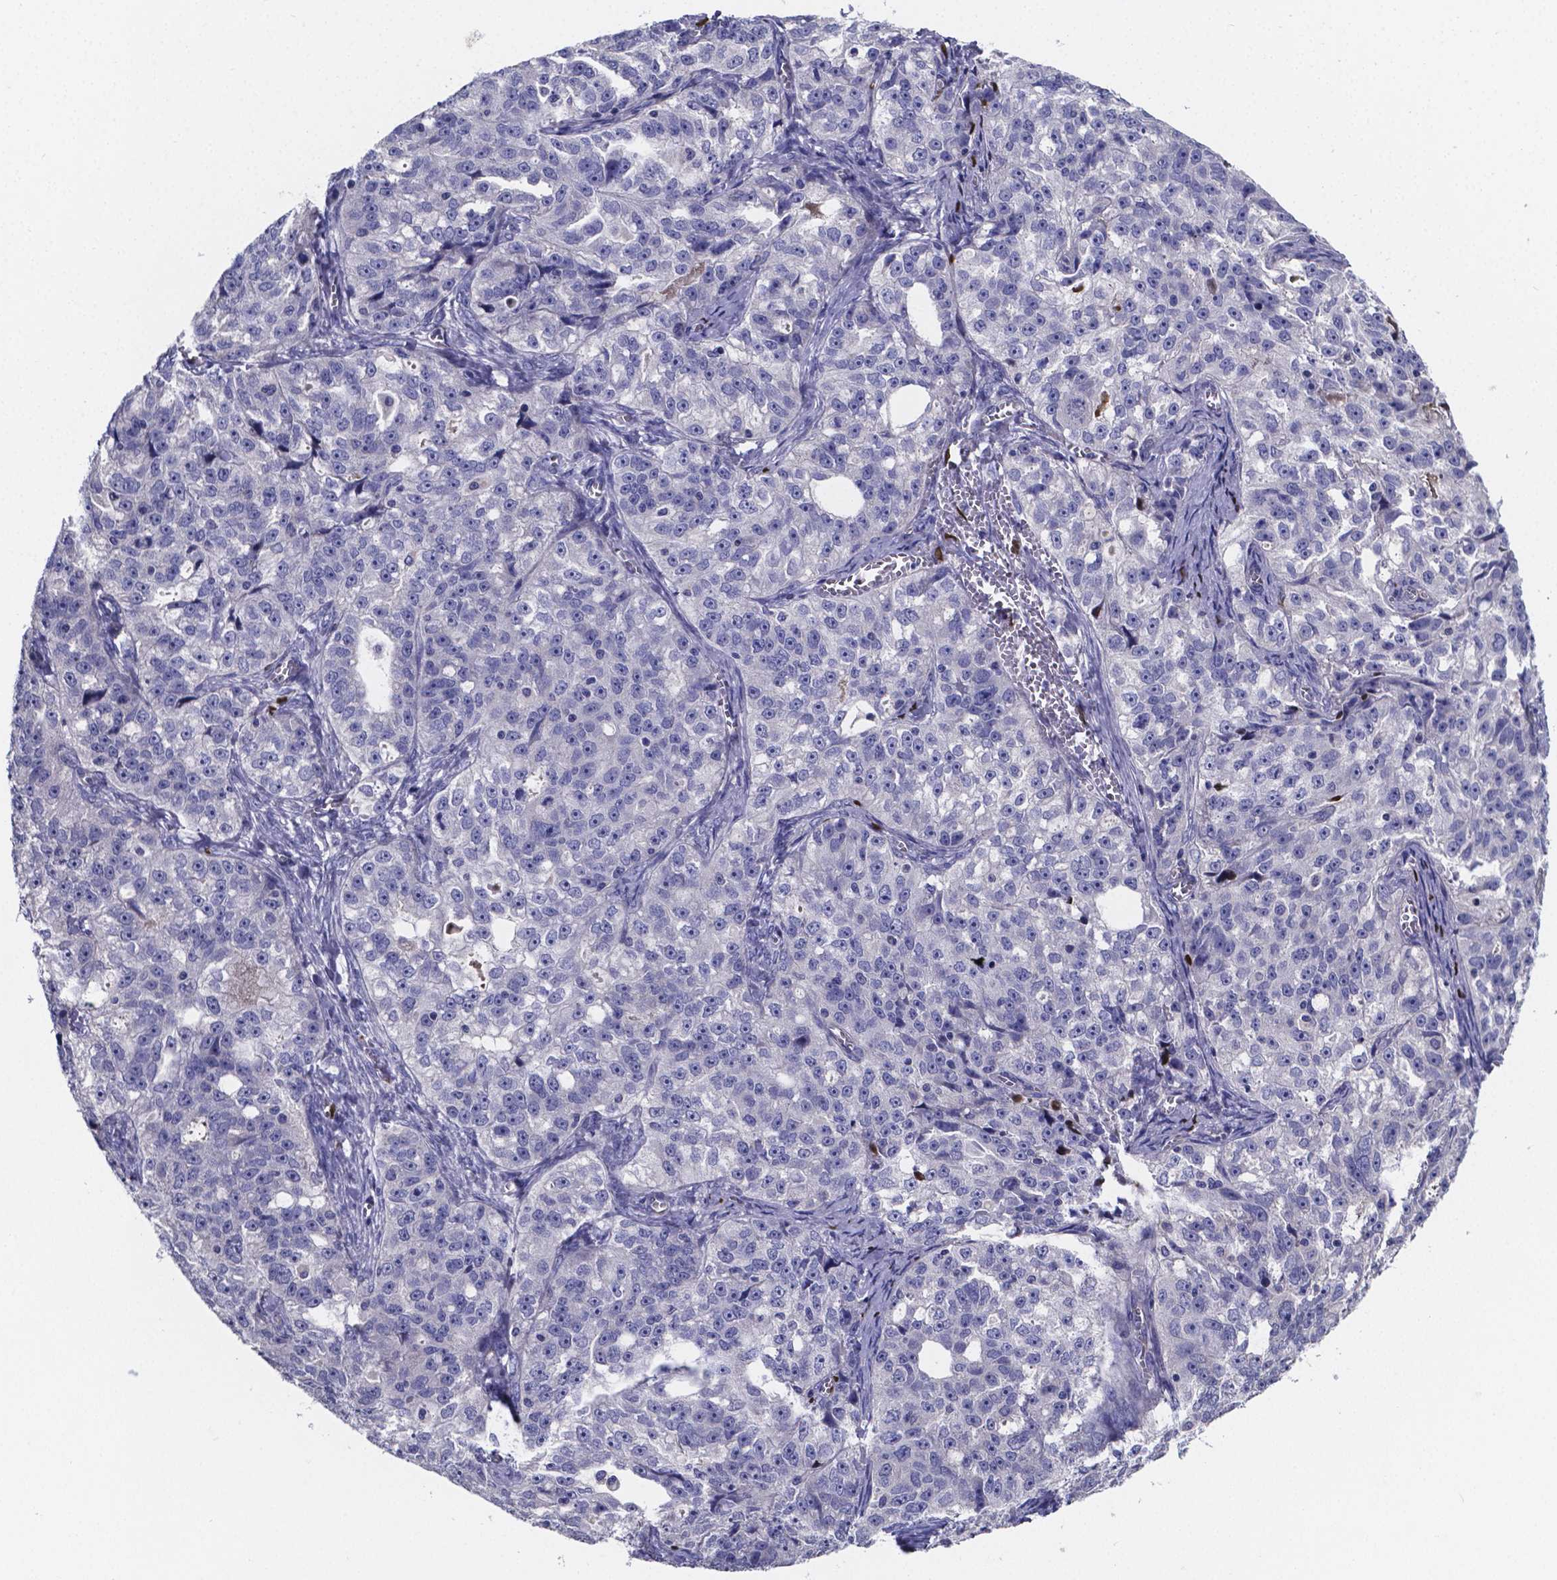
{"staining": {"intensity": "negative", "quantity": "none", "location": "none"}, "tissue": "ovarian cancer", "cell_type": "Tumor cells", "image_type": "cancer", "snomed": [{"axis": "morphology", "description": "Cystadenocarcinoma, serous, NOS"}, {"axis": "topography", "description": "Ovary"}], "caption": "Tumor cells are negative for brown protein staining in ovarian serous cystadenocarcinoma.", "gene": "SFRP4", "patient": {"sex": "female", "age": 51}}